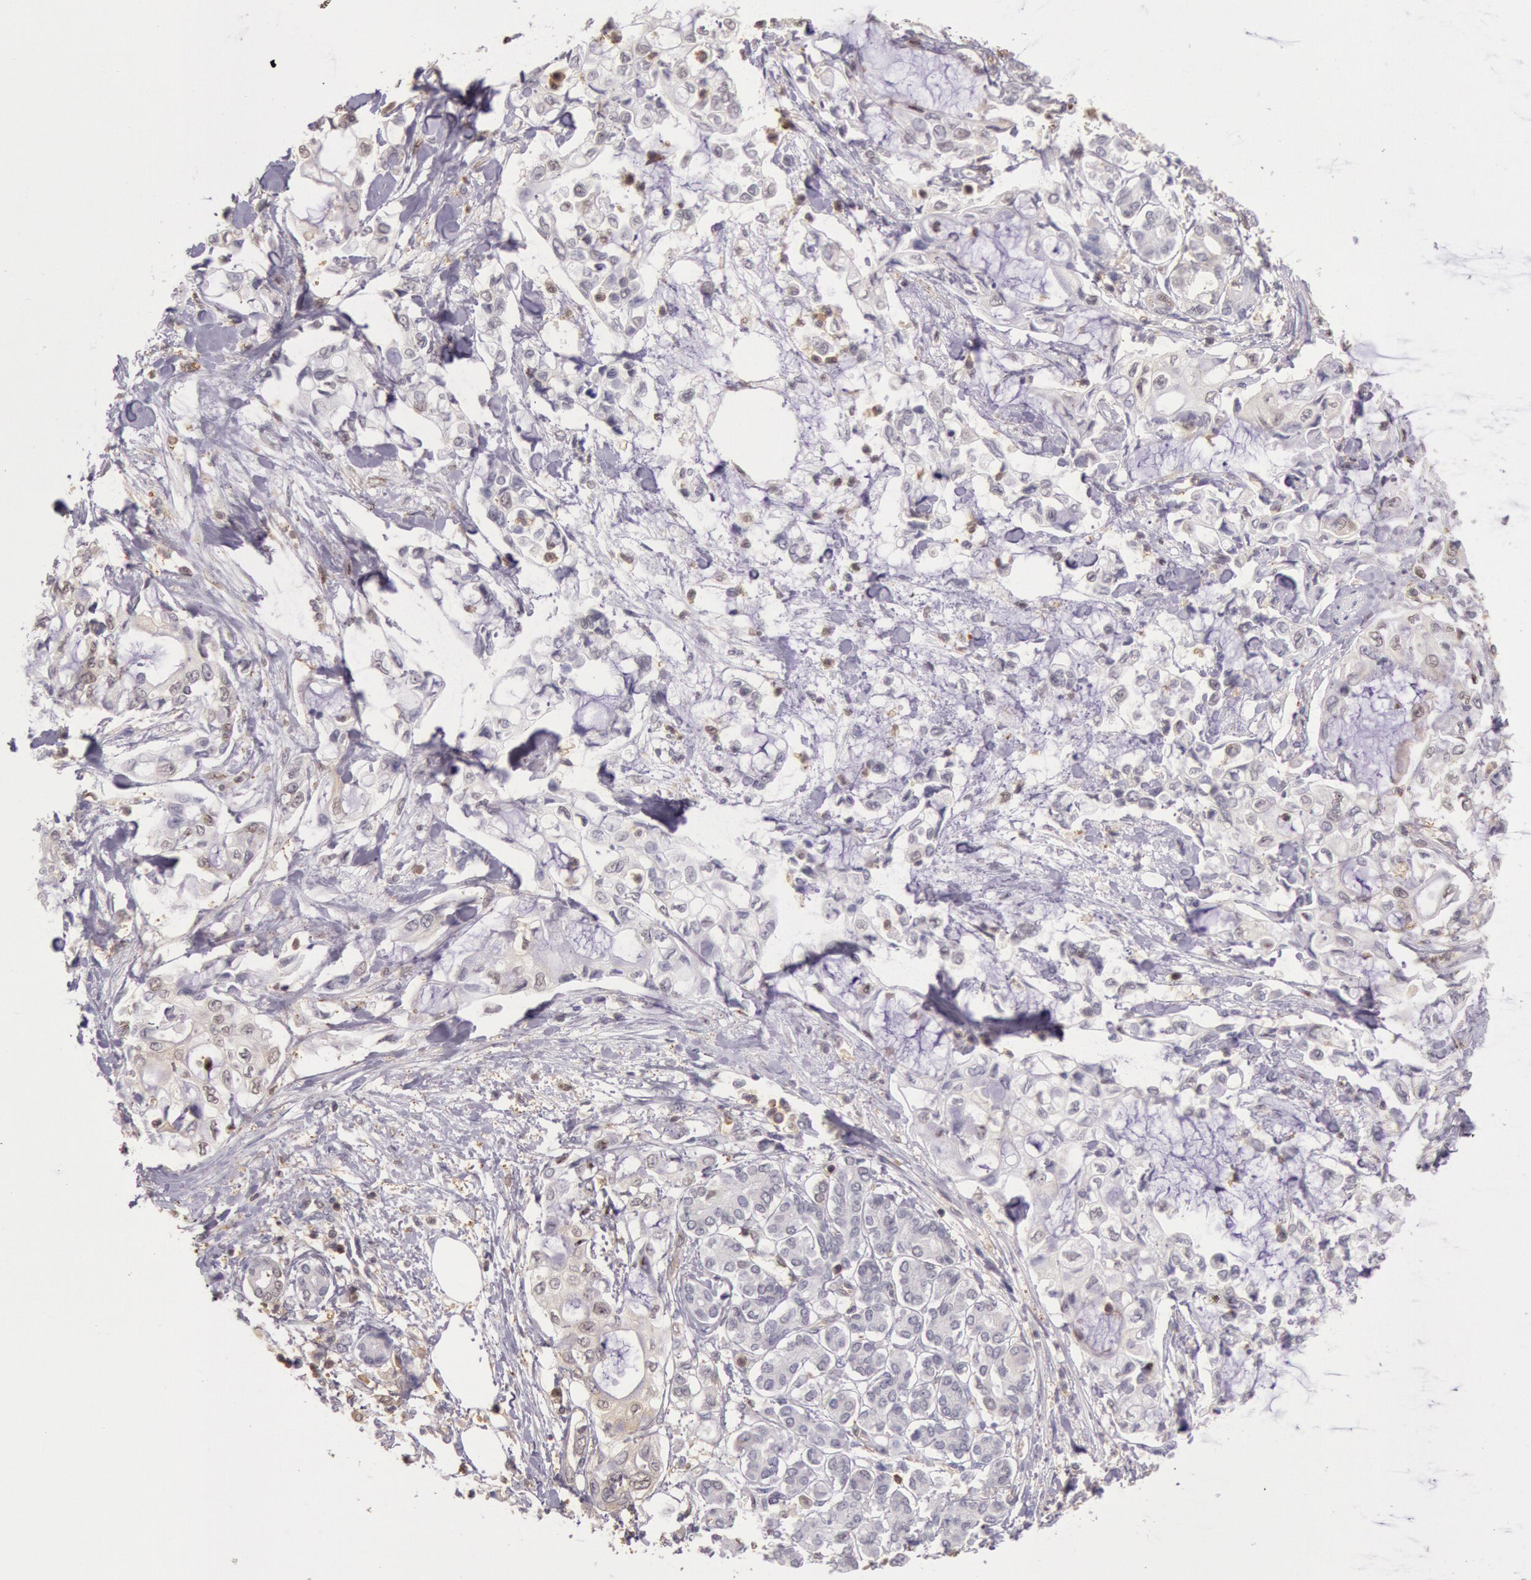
{"staining": {"intensity": "negative", "quantity": "none", "location": "none"}, "tissue": "pancreatic cancer", "cell_type": "Tumor cells", "image_type": "cancer", "snomed": [{"axis": "morphology", "description": "Adenocarcinoma, NOS"}, {"axis": "topography", "description": "Pancreas"}], "caption": "DAB (3,3'-diaminobenzidine) immunohistochemical staining of pancreatic adenocarcinoma exhibits no significant staining in tumor cells. The staining was performed using DAB to visualize the protein expression in brown, while the nuclei were stained in blue with hematoxylin (Magnification: 20x).", "gene": "HIF1A", "patient": {"sex": "female", "age": 70}}